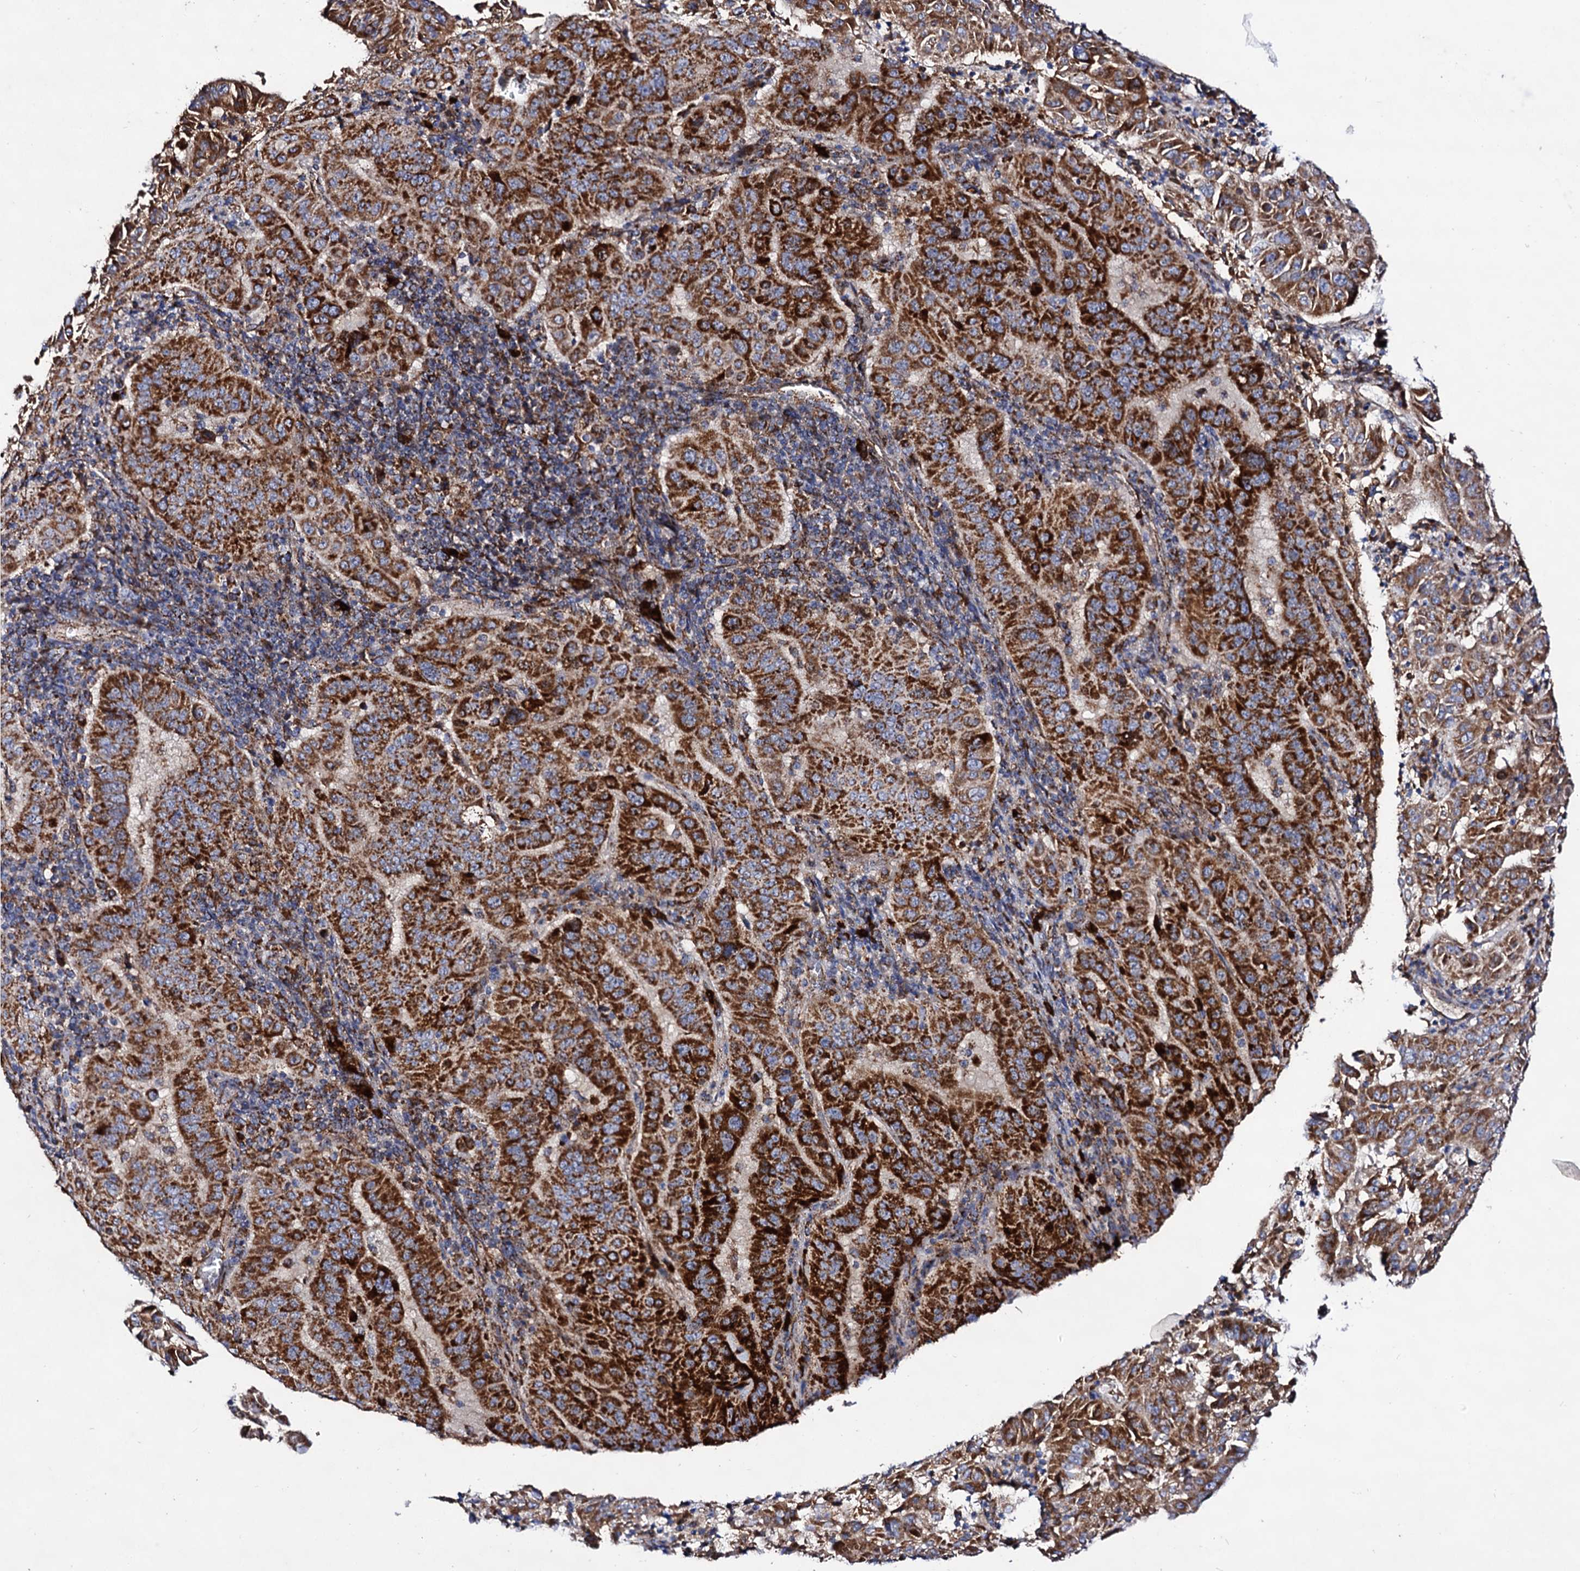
{"staining": {"intensity": "strong", "quantity": ">75%", "location": "cytoplasmic/membranous"}, "tissue": "pancreatic cancer", "cell_type": "Tumor cells", "image_type": "cancer", "snomed": [{"axis": "morphology", "description": "Adenocarcinoma, NOS"}, {"axis": "topography", "description": "Pancreas"}], "caption": "IHC of human adenocarcinoma (pancreatic) displays high levels of strong cytoplasmic/membranous expression in approximately >75% of tumor cells. (DAB (3,3'-diaminobenzidine) IHC, brown staining for protein, blue staining for nuclei).", "gene": "ACAD9", "patient": {"sex": "male", "age": 63}}